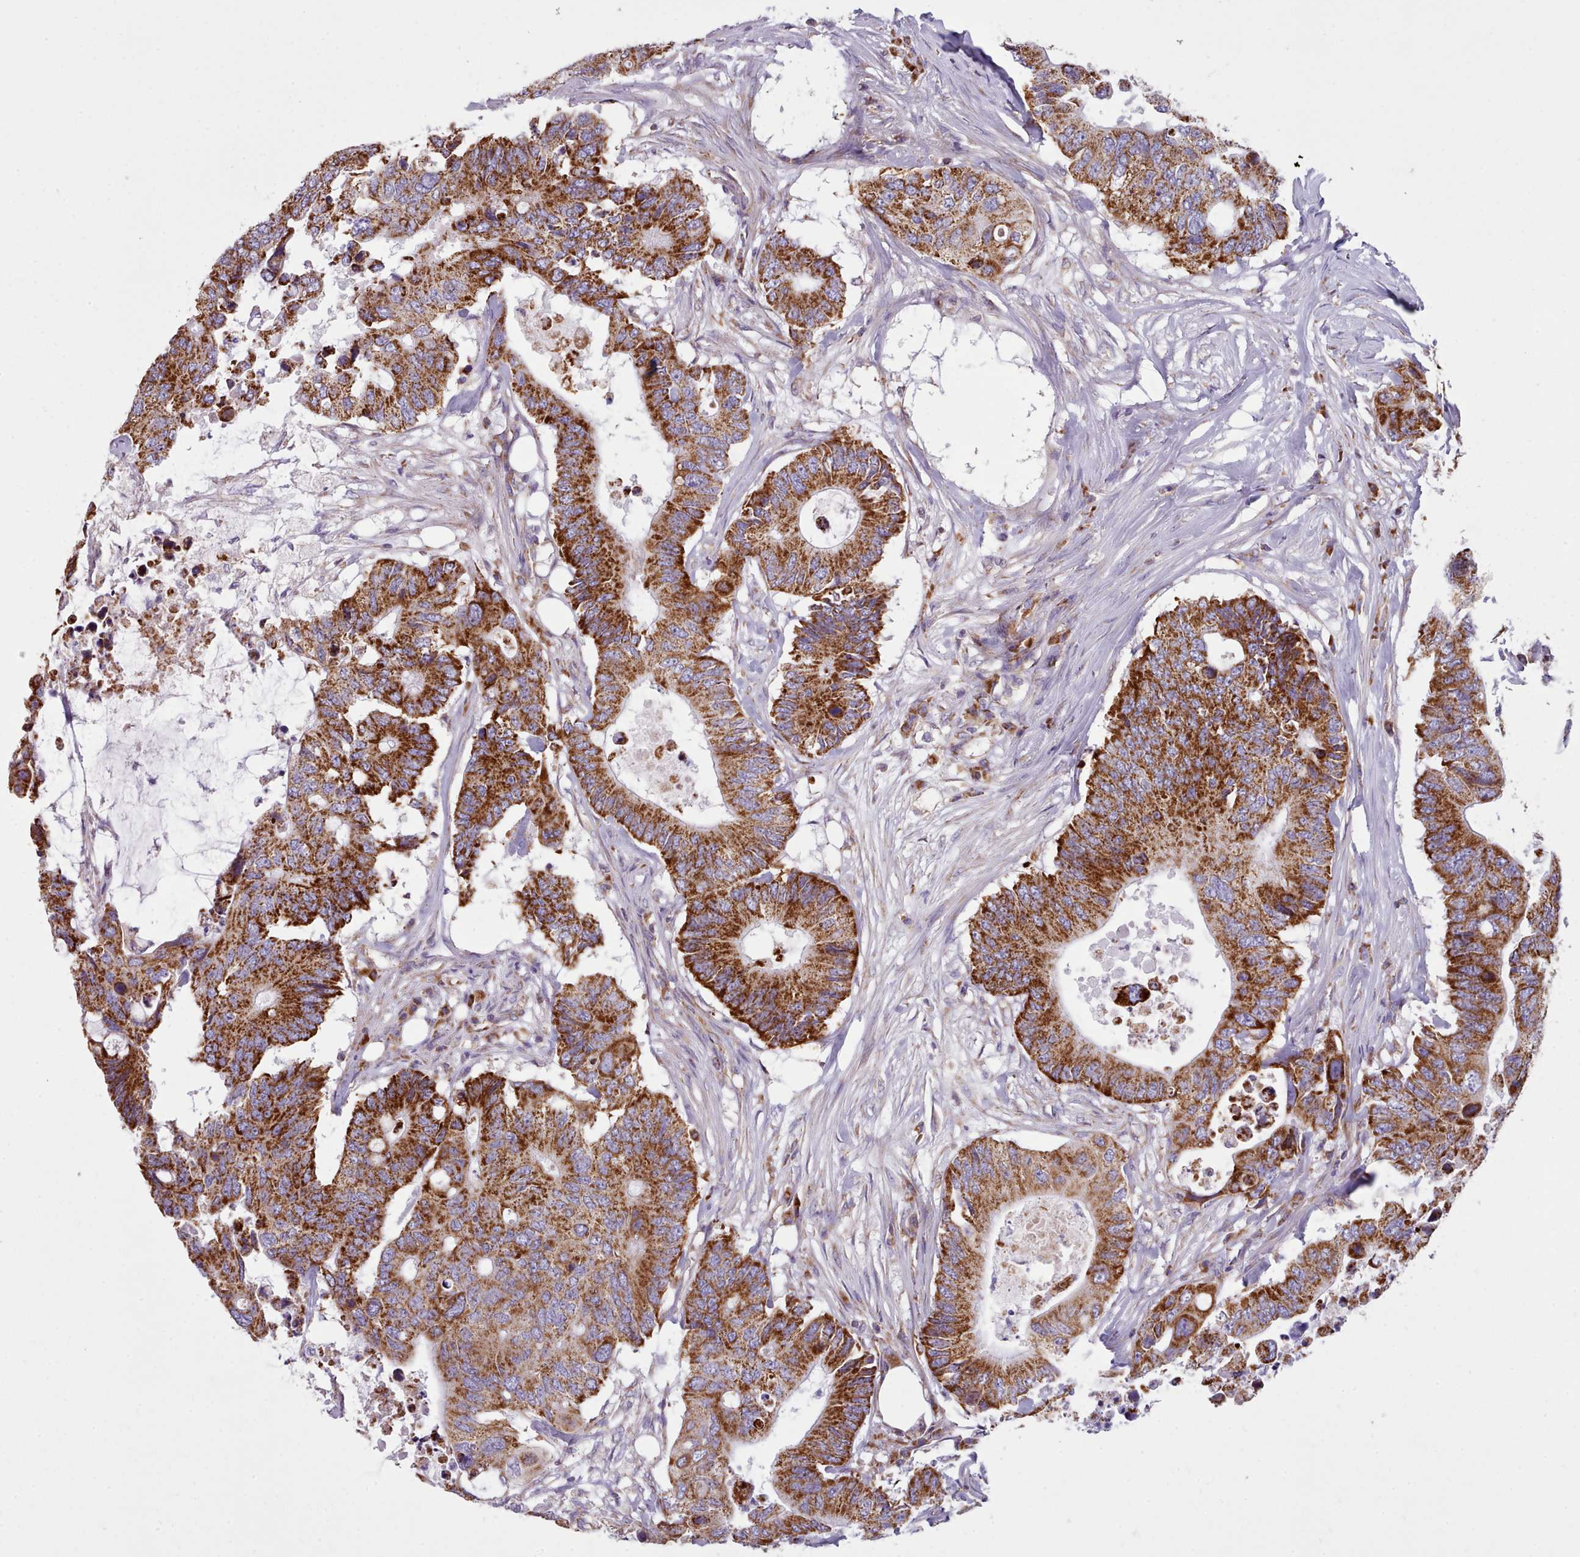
{"staining": {"intensity": "strong", "quantity": ">75%", "location": "cytoplasmic/membranous"}, "tissue": "colorectal cancer", "cell_type": "Tumor cells", "image_type": "cancer", "snomed": [{"axis": "morphology", "description": "Adenocarcinoma, NOS"}, {"axis": "topography", "description": "Colon"}], "caption": "Immunohistochemistry (IHC) image of neoplastic tissue: colorectal cancer stained using IHC shows high levels of strong protein expression localized specifically in the cytoplasmic/membranous of tumor cells, appearing as a cytoplasmic/membranous brown color.", "gene": "SRP54", "patient": {"sex": "male", "age": 71}}